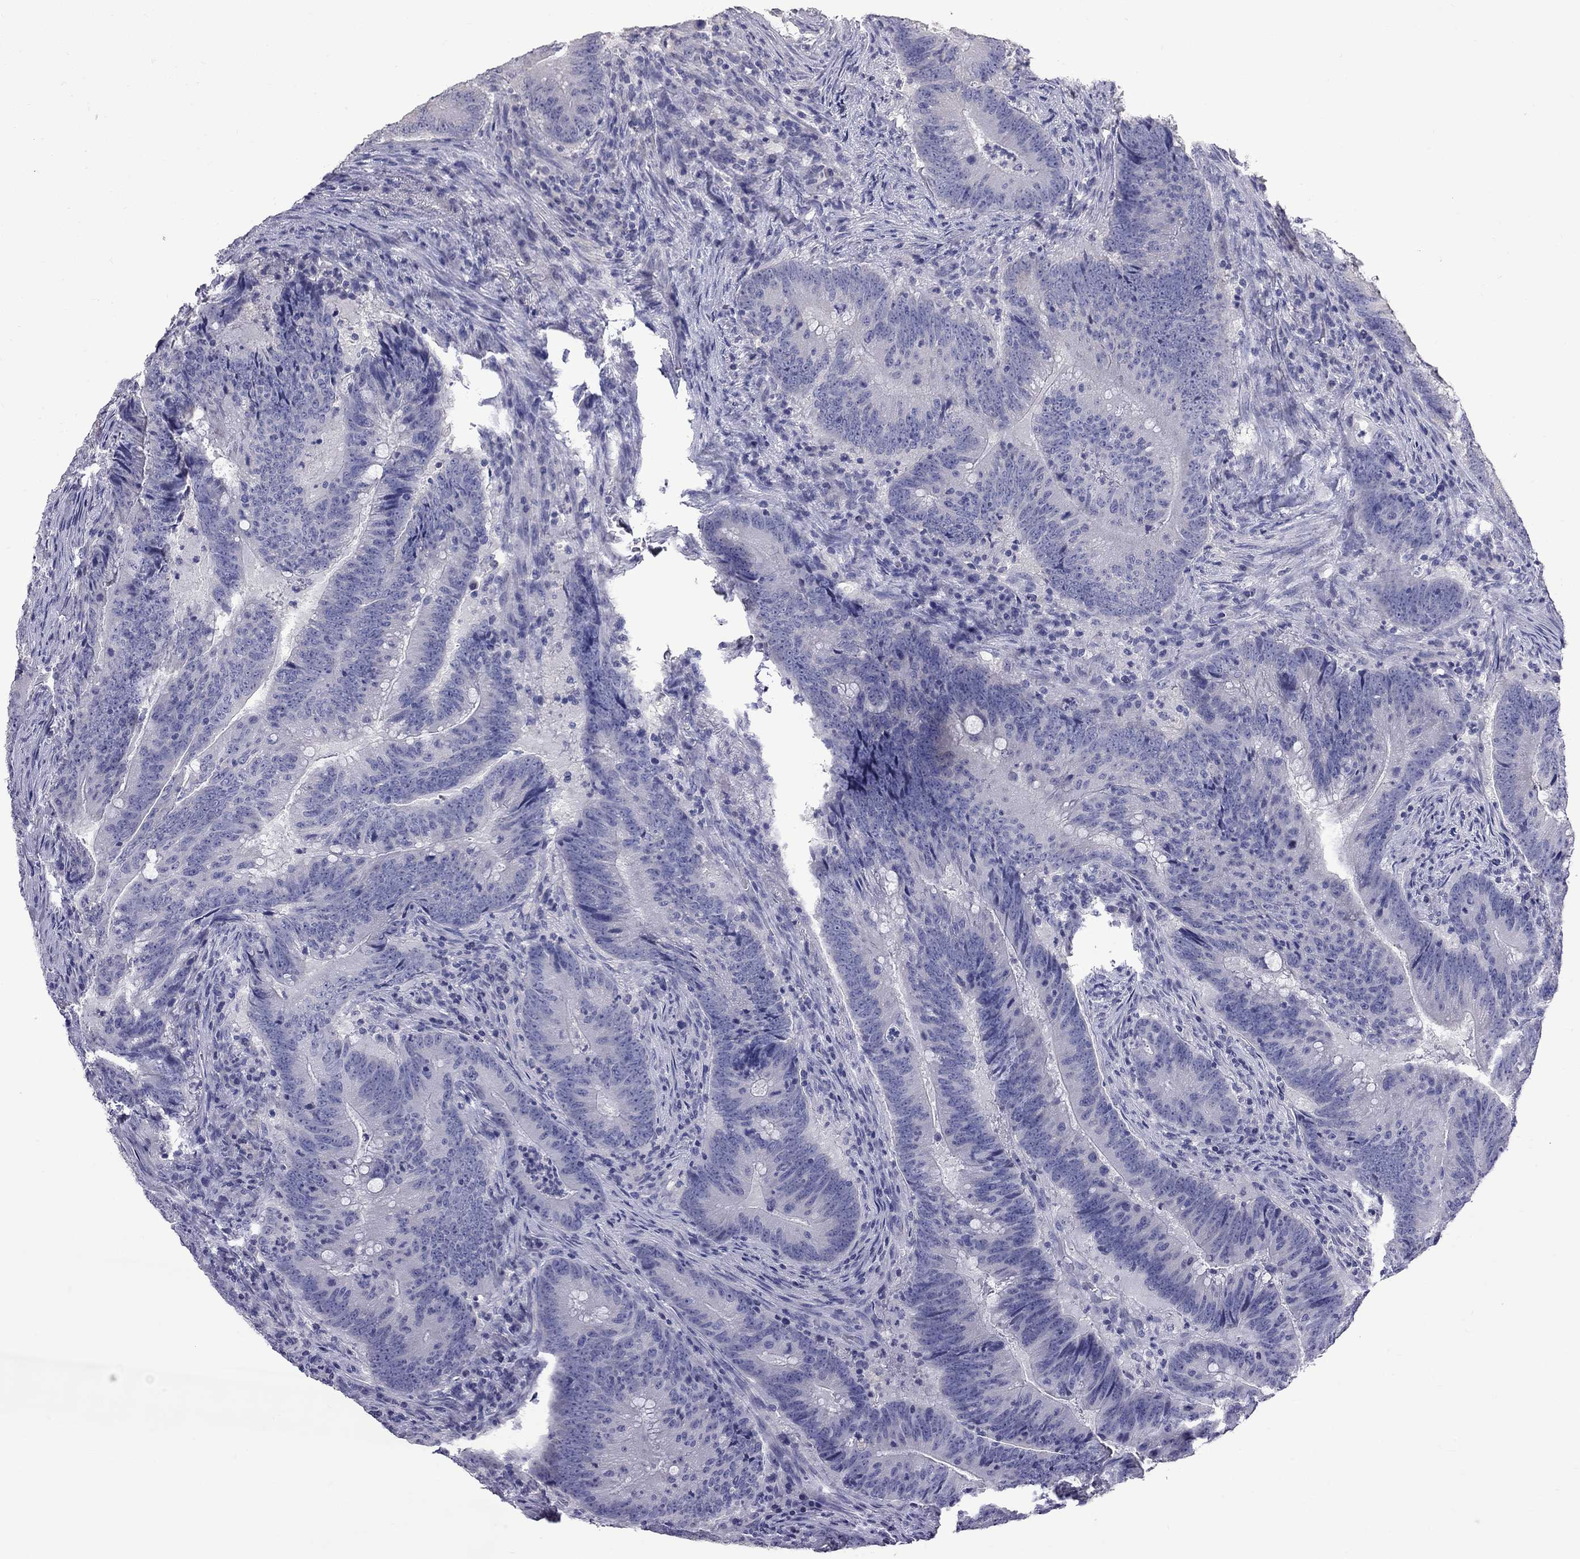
{"staining": {"intensity": "negative", "quantity": "none", "location": "none"}, "tissue": "colorectal cancer", "cell_type": "Tumor cells", "image_type": "cancer", "snomed": [{"axis": "morphology", "description": "Adenocarcinoma, NOS"}, {"axis": "topography", "description": "Colon"}], "caption": "Tumor cells show no significant protein expression in colorectal cancer. (DAB IHC, high magnification).", "gene": "CFAP91", "patient": {"sex": "female", "age": 87}}